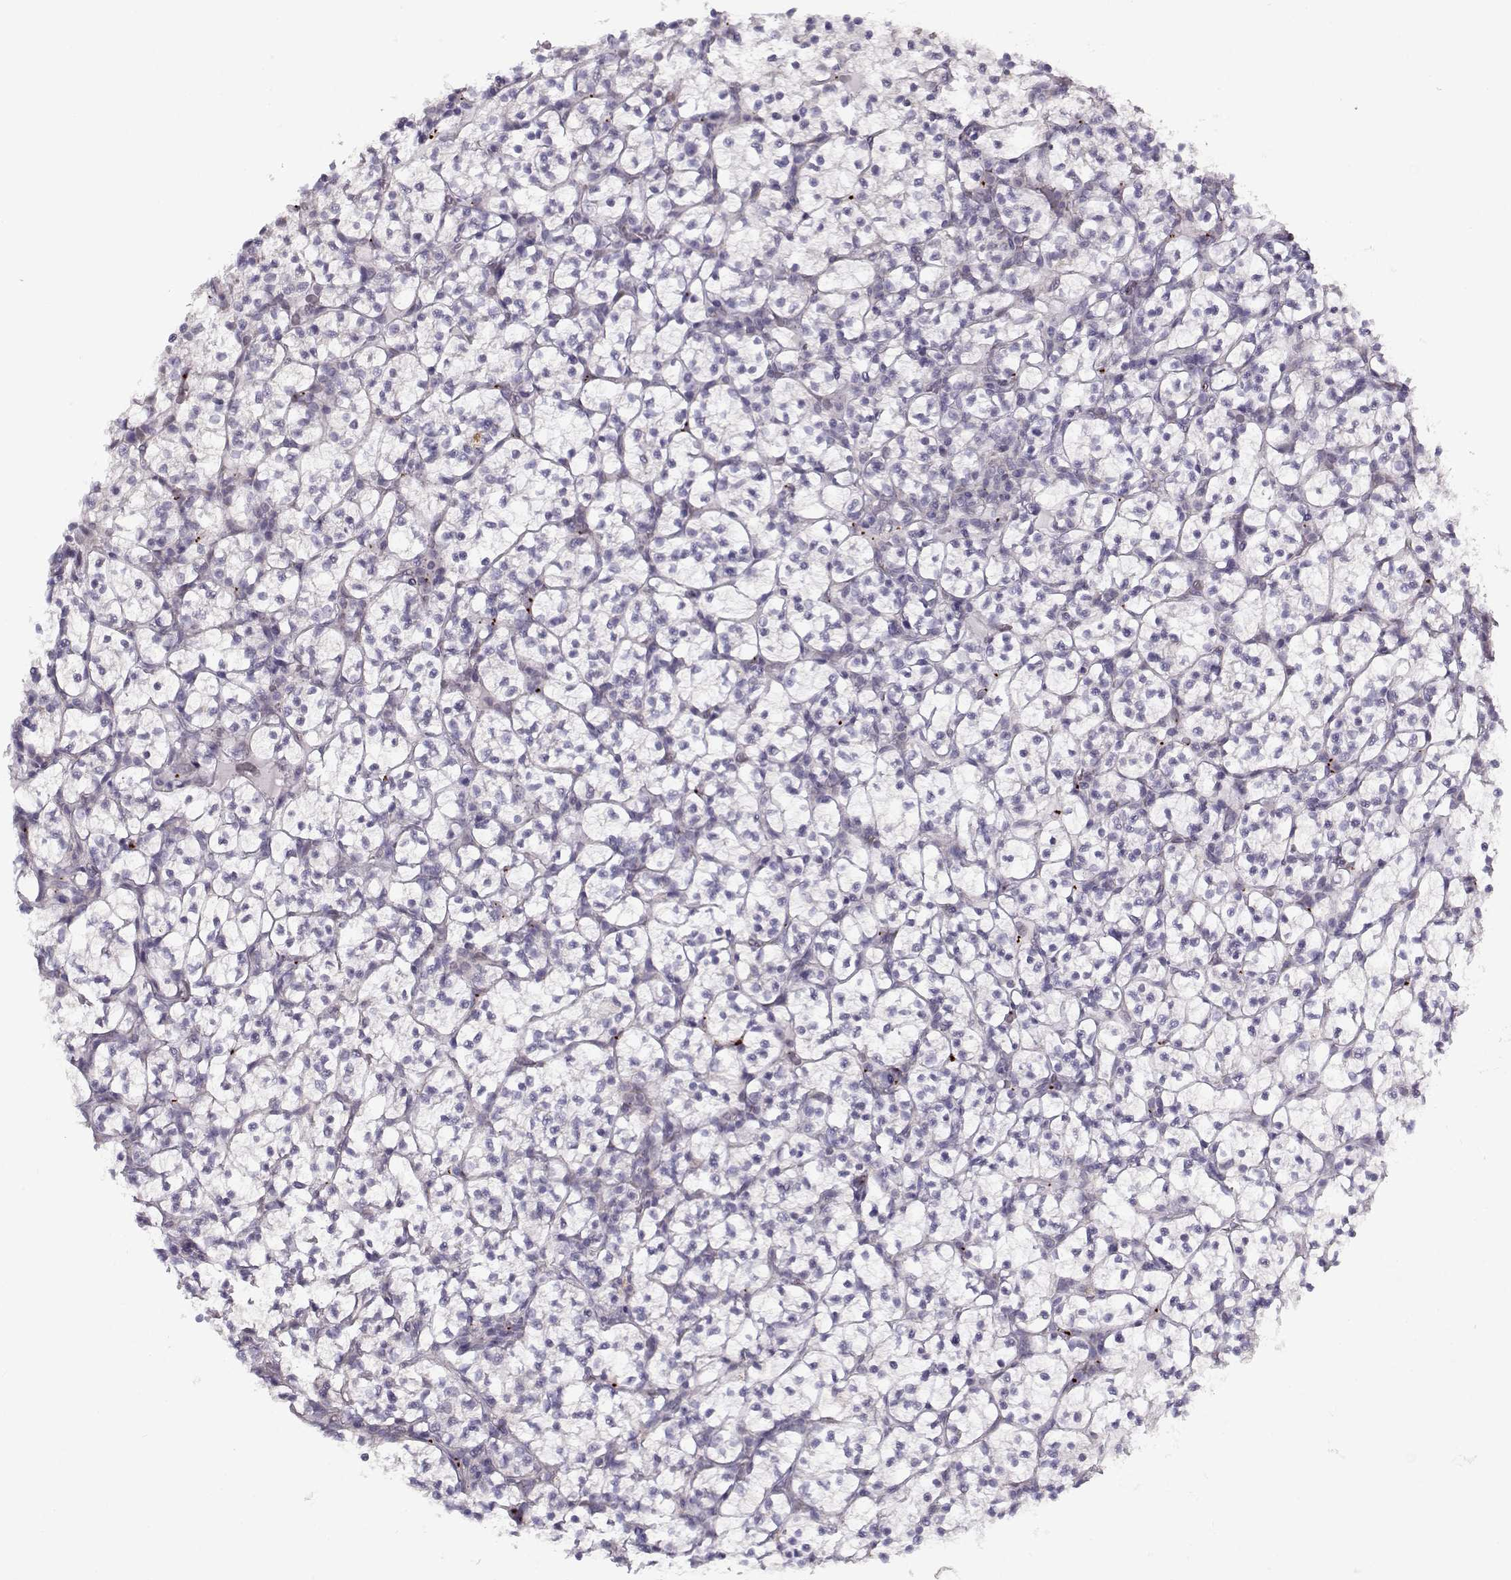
{"staining": {"intensity": "negative", "quantity": "none", "location": "none"}, "tissue": "renal cancer", "cell_type": "Tumor cells", "image_type": "cancer", "snomed": [{"axis": "morphology", "description": "Adenocarcinoma, NOS"}, {"axis": "topography", "description": "Kidney"}], "caption": "The micrograph exhibits no staining of tumor cells in adenocarcinoma (renal).", "gene": "KLF17", "patient": {"sex": "female", "age": 89}}